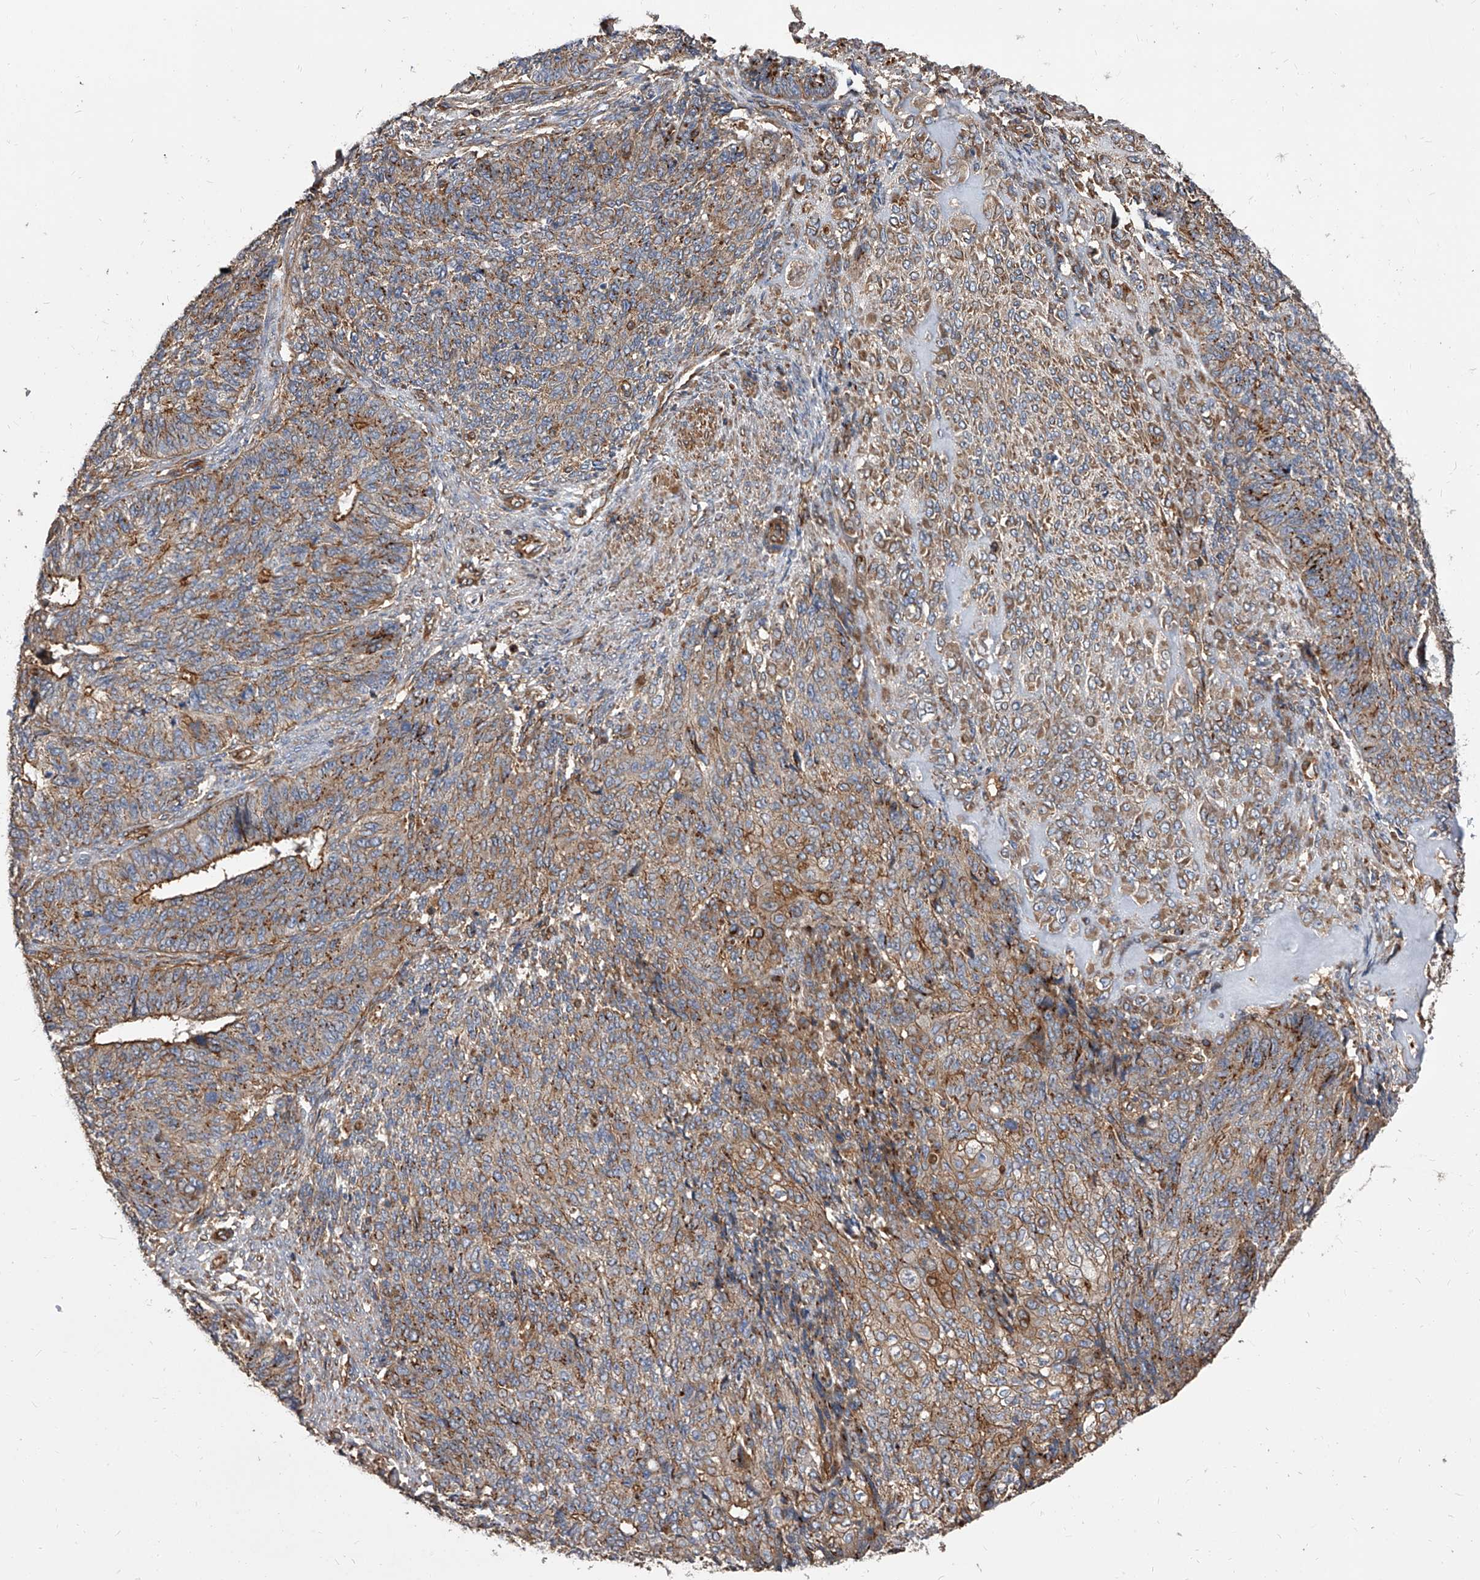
{"staining": {"intensity": "moderate", "quantity": ">75%", "location": "cytoplasmic/membranous"}, "tissue": "endometrial cancer", "cell_type": "Tumor cells", "image_type": "cancer", "snomed": [{"axis": "morphology", "description": "Adenocarcinoma, NOS"}, {"axis": "topography", "description": "Endometrium"}], "caption": "Immunohistochemistry (IHC) photomicrograph of neoplastic tissue: human adenocarcinoma (endometrial) stained using immunohistochemistry (IHC) shows medium levels of moderate protein expression localized specifically in the cytoplasmic/membranous of tumor cells, appearing as a cytoplasmic/membranous brown color.", "gene": "PISD", "patient": {"sex": "female", "age": 32}}